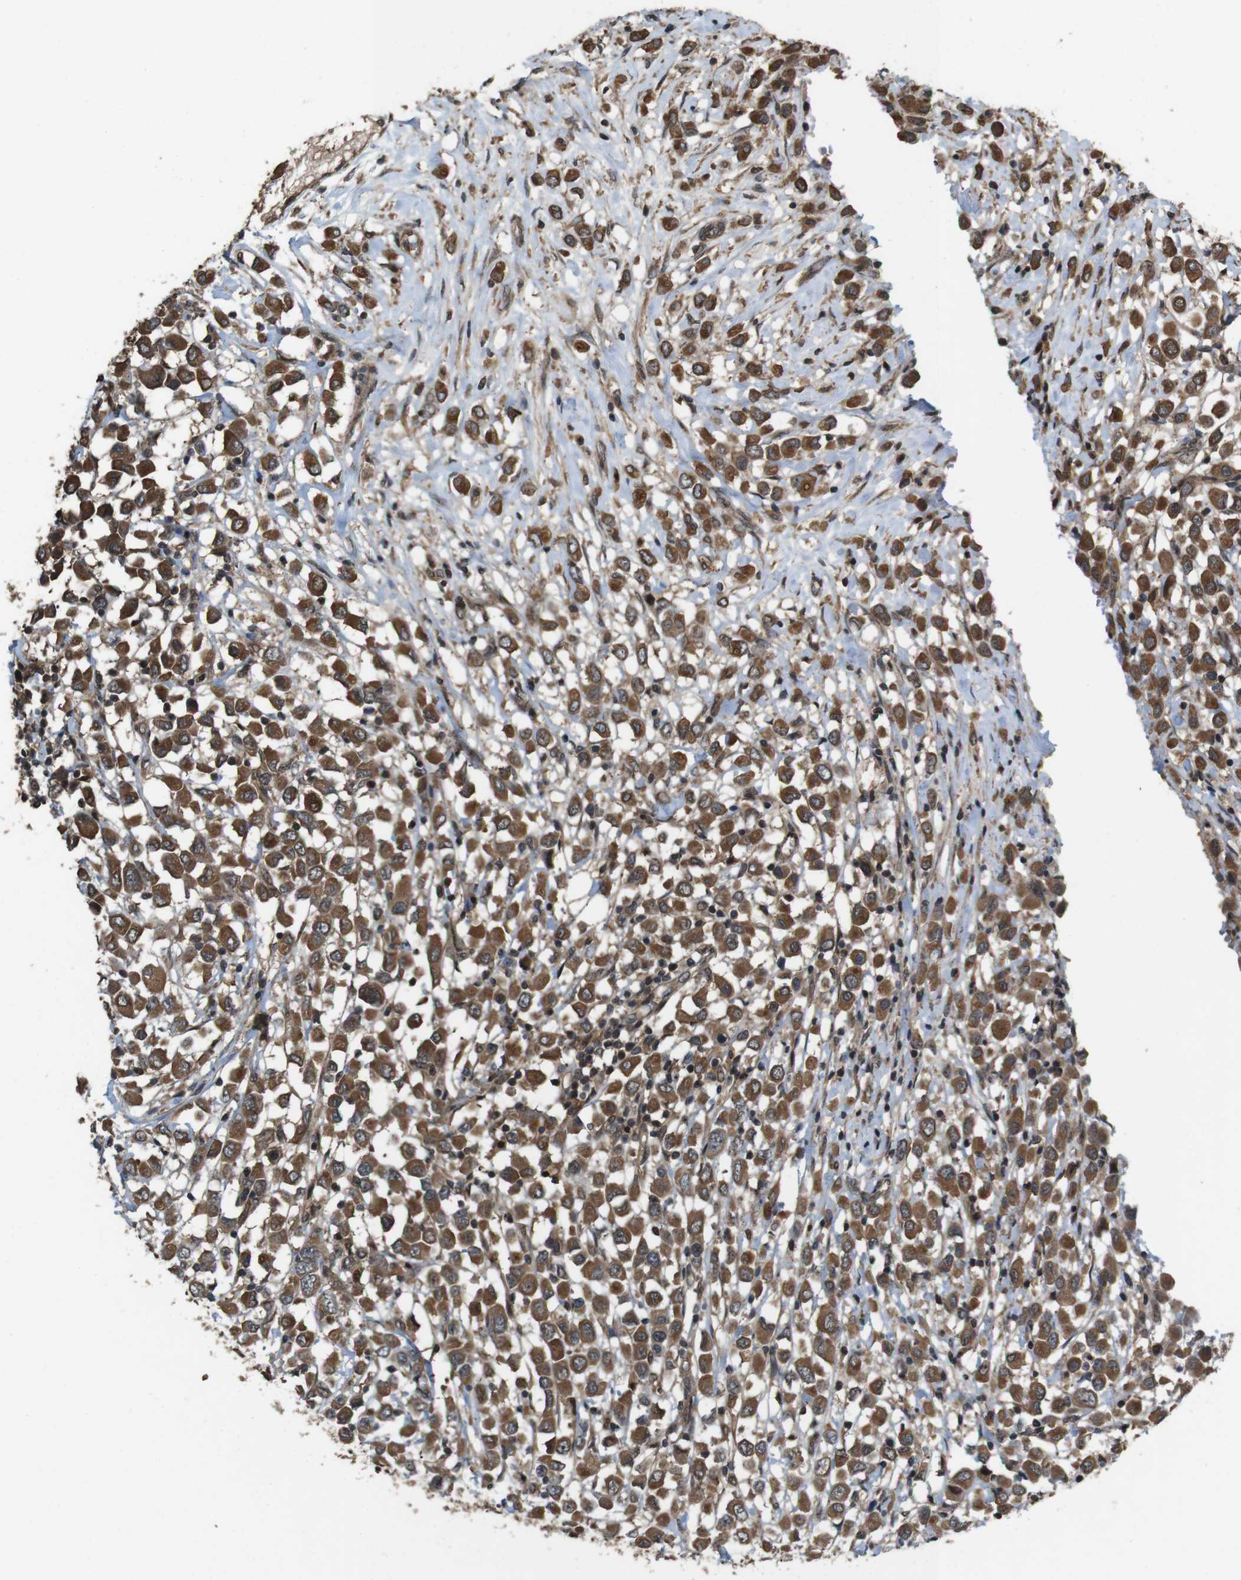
{"staining": {"intensity": "strong", "quantity": ">75%", "location": "cytoplasmic/membranous"}, "tissue": "breast cancer", "cell_type": "Tumor cells", "image_type": "cancer", "snomed": [{"axis": "morphology", "description": "Duct carcinoma"}, {"axis": "topography", "description": "Breast"}], "caption": "Immunohistochemical staining of human breast invasive ductal carcinoma shows strong cytoplasmic/membranous protein expression in approximately >75% of tumor cells. (DAB IHC, brown staining for protein, blue staining for nuclei).", "gene": "CDC34", "patient": {"sex": "female", "age": 61}}